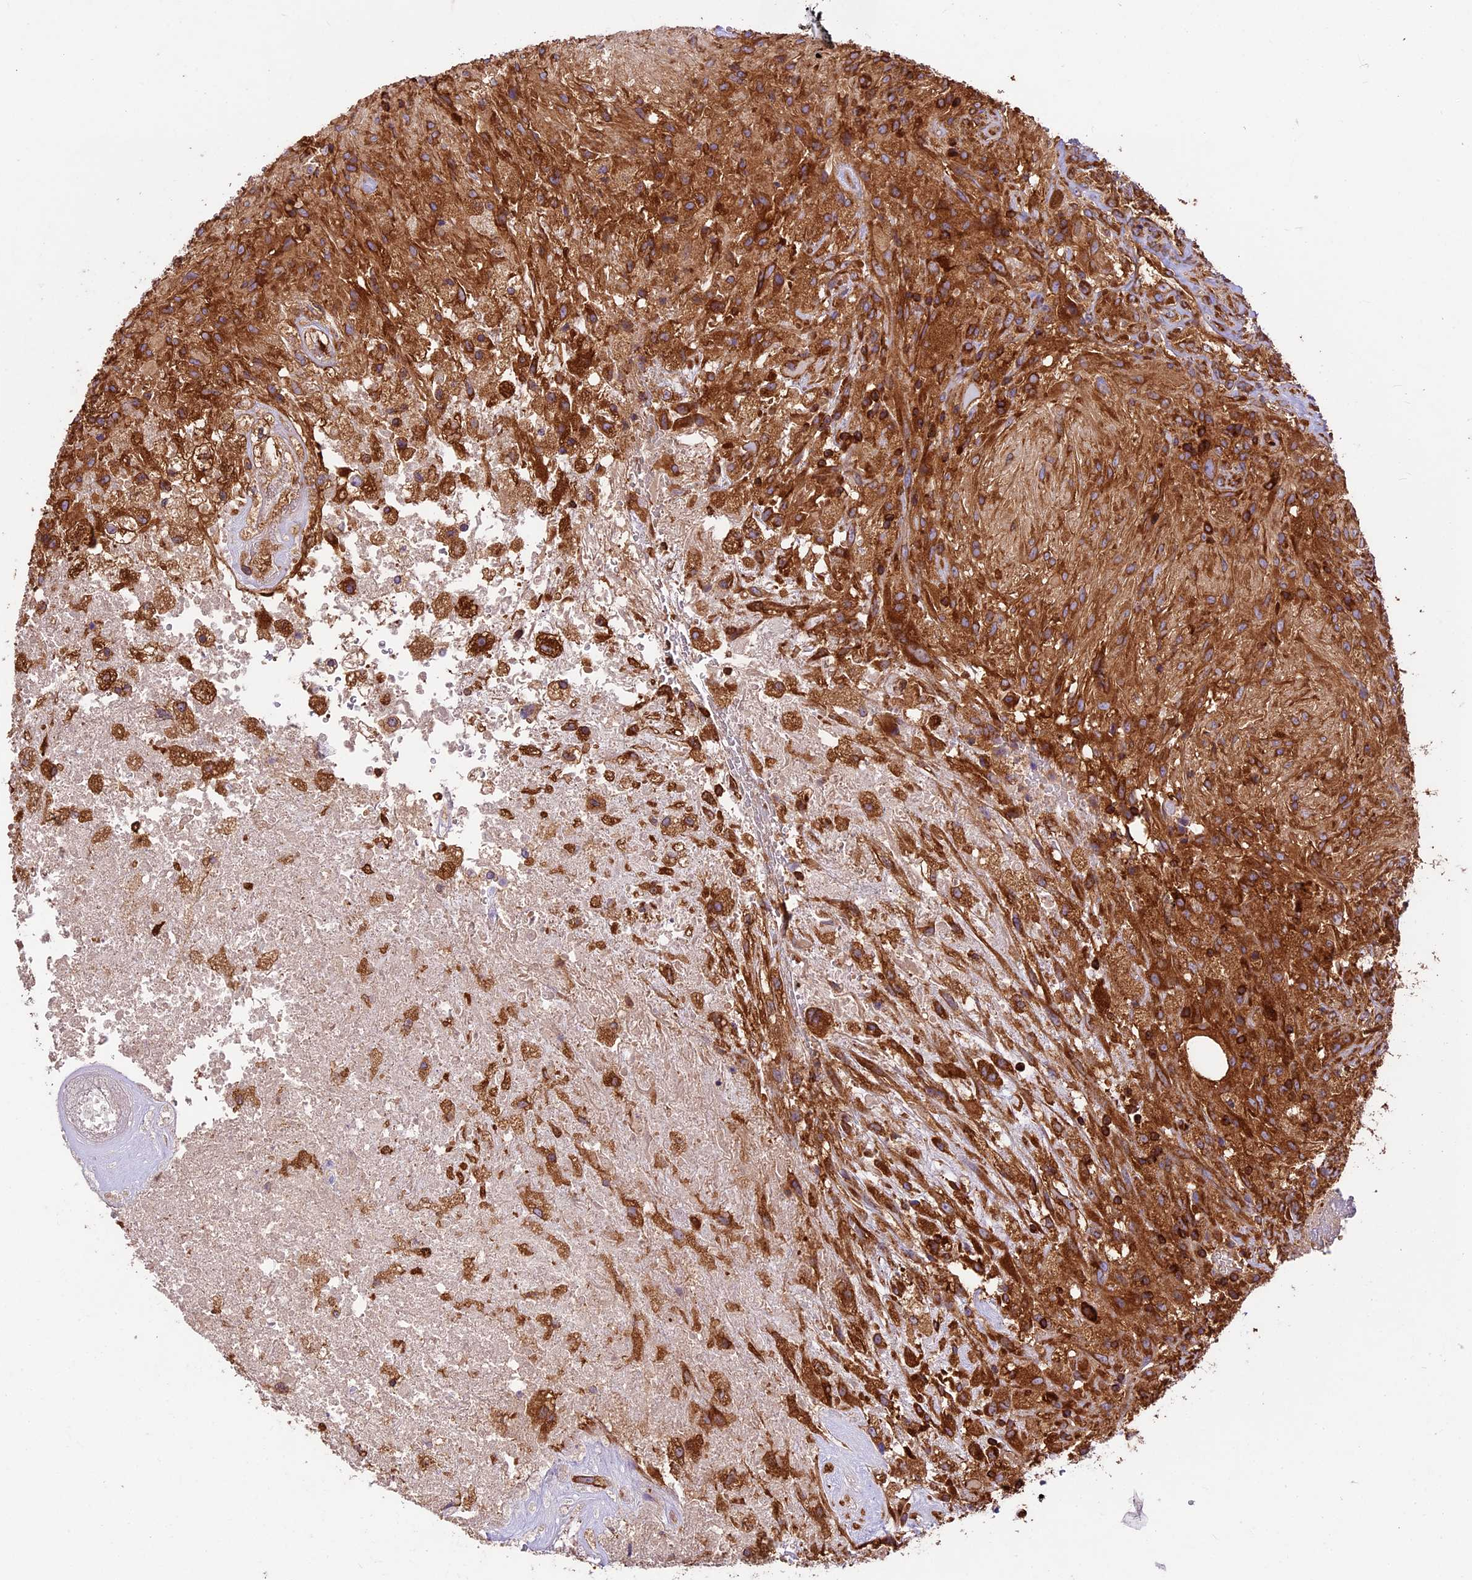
{"staining": {"intensity": "strong", "quantity": ">75%", "location": "cytoplasmic/membranous"}, "tissue": "glioma", "cell_type": "Tumor cells", "image_type": "cancer", "snomed": [{"axis": "morphology", "description": "Glioma, malignant, High grade"}, {"axis": "topography", "description": "Brain"}], "caption": "There is high levels of strong cytoplasmic/membranous expression in tumor cells of malignant high-grade glioma, as demonstrated by immunohistochemical staining (brown color).", "gene": "KARS1", "patient": {"sex": "male", "age": 56}}